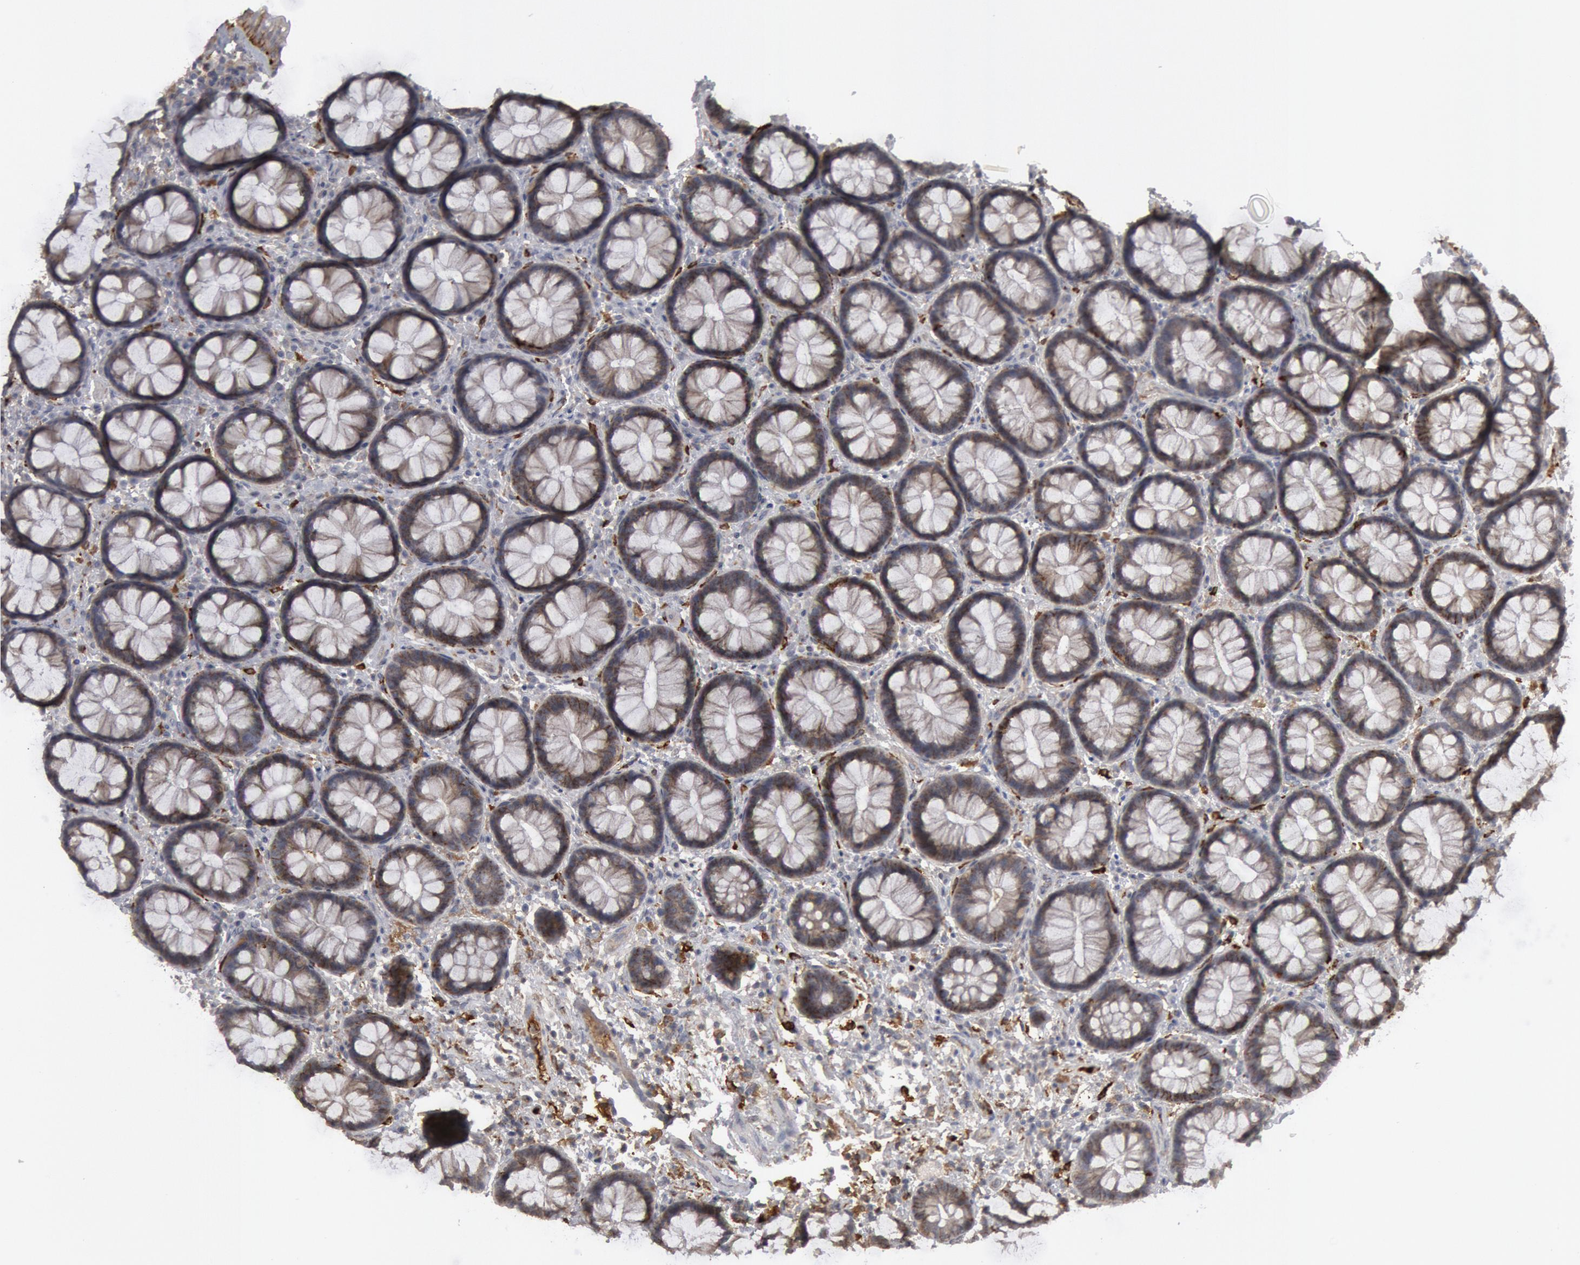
{"staining": {"intensity": "weak", "quantity": "25%-75%", "location": "cytoplasmic/membranous"}, "tissue": "rectum", "cell_type": "Glandular cells", "image_type": "normal", "snomed": [{"axis": "morphology", "description": "Normal tissue, NOS"}, {"axis": "topography", "description": "Rectum"}], "caption": "A photomicrograph showing weak cytoplasmic/membranous positivity in approximately 25%-75% of glandular cells in normal rectum, as visualized by brown immunohistochemical staining.", "gene": "C1QC", "patient": {"sex": "male", "age": 92}}